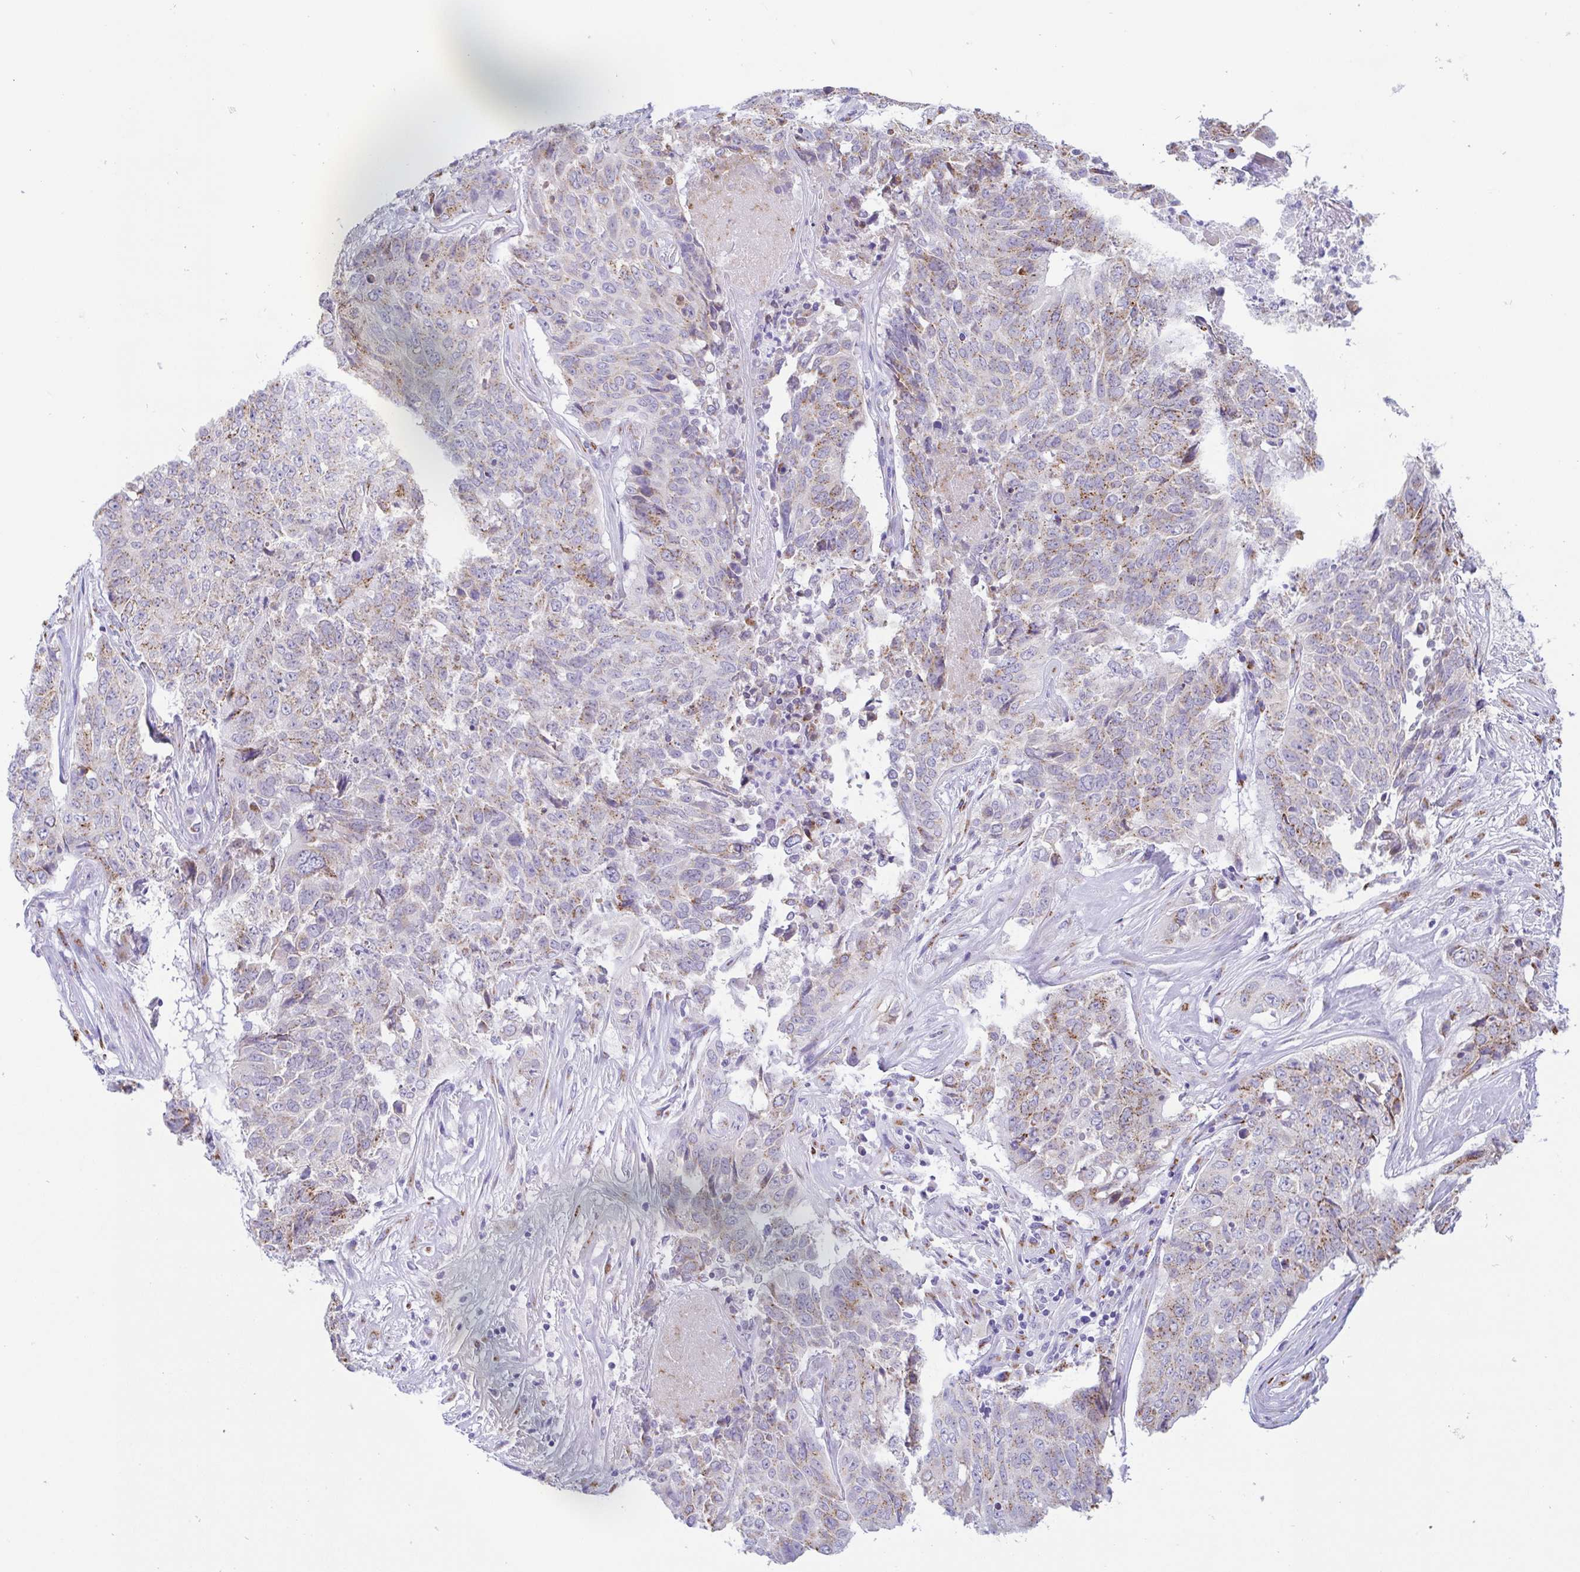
{"staining": {"intensity": "moderate", "quantity": "25%-75%", "location": "cytoplasmic/membranous"}, "tissue": "lung cancer", "cell_type": "Tumor cells", "image_type": "cancer", "snomed": [{"axis": "morphology", "description": "Normal tissue, NOS"}, {"axis": "morphology", "description": "Squamous cell carcinoma, NOS"}, {"axis": "topography", "description": "Bronchus"}, {"axis": "topography", "description": "Lung"}], "caption": "An image of human lung cancer (squamous cell carcinoma) stained for a protein reveals moderate cytoplasmic/membranous brown staining in tumor cells. (DAB (3,3'-diaminobenzidine) IHC, brown staining for protein, blue staining for nuclei).", "gene": "SULT1B1", "patient": {"sex": "male", "age": 64}}